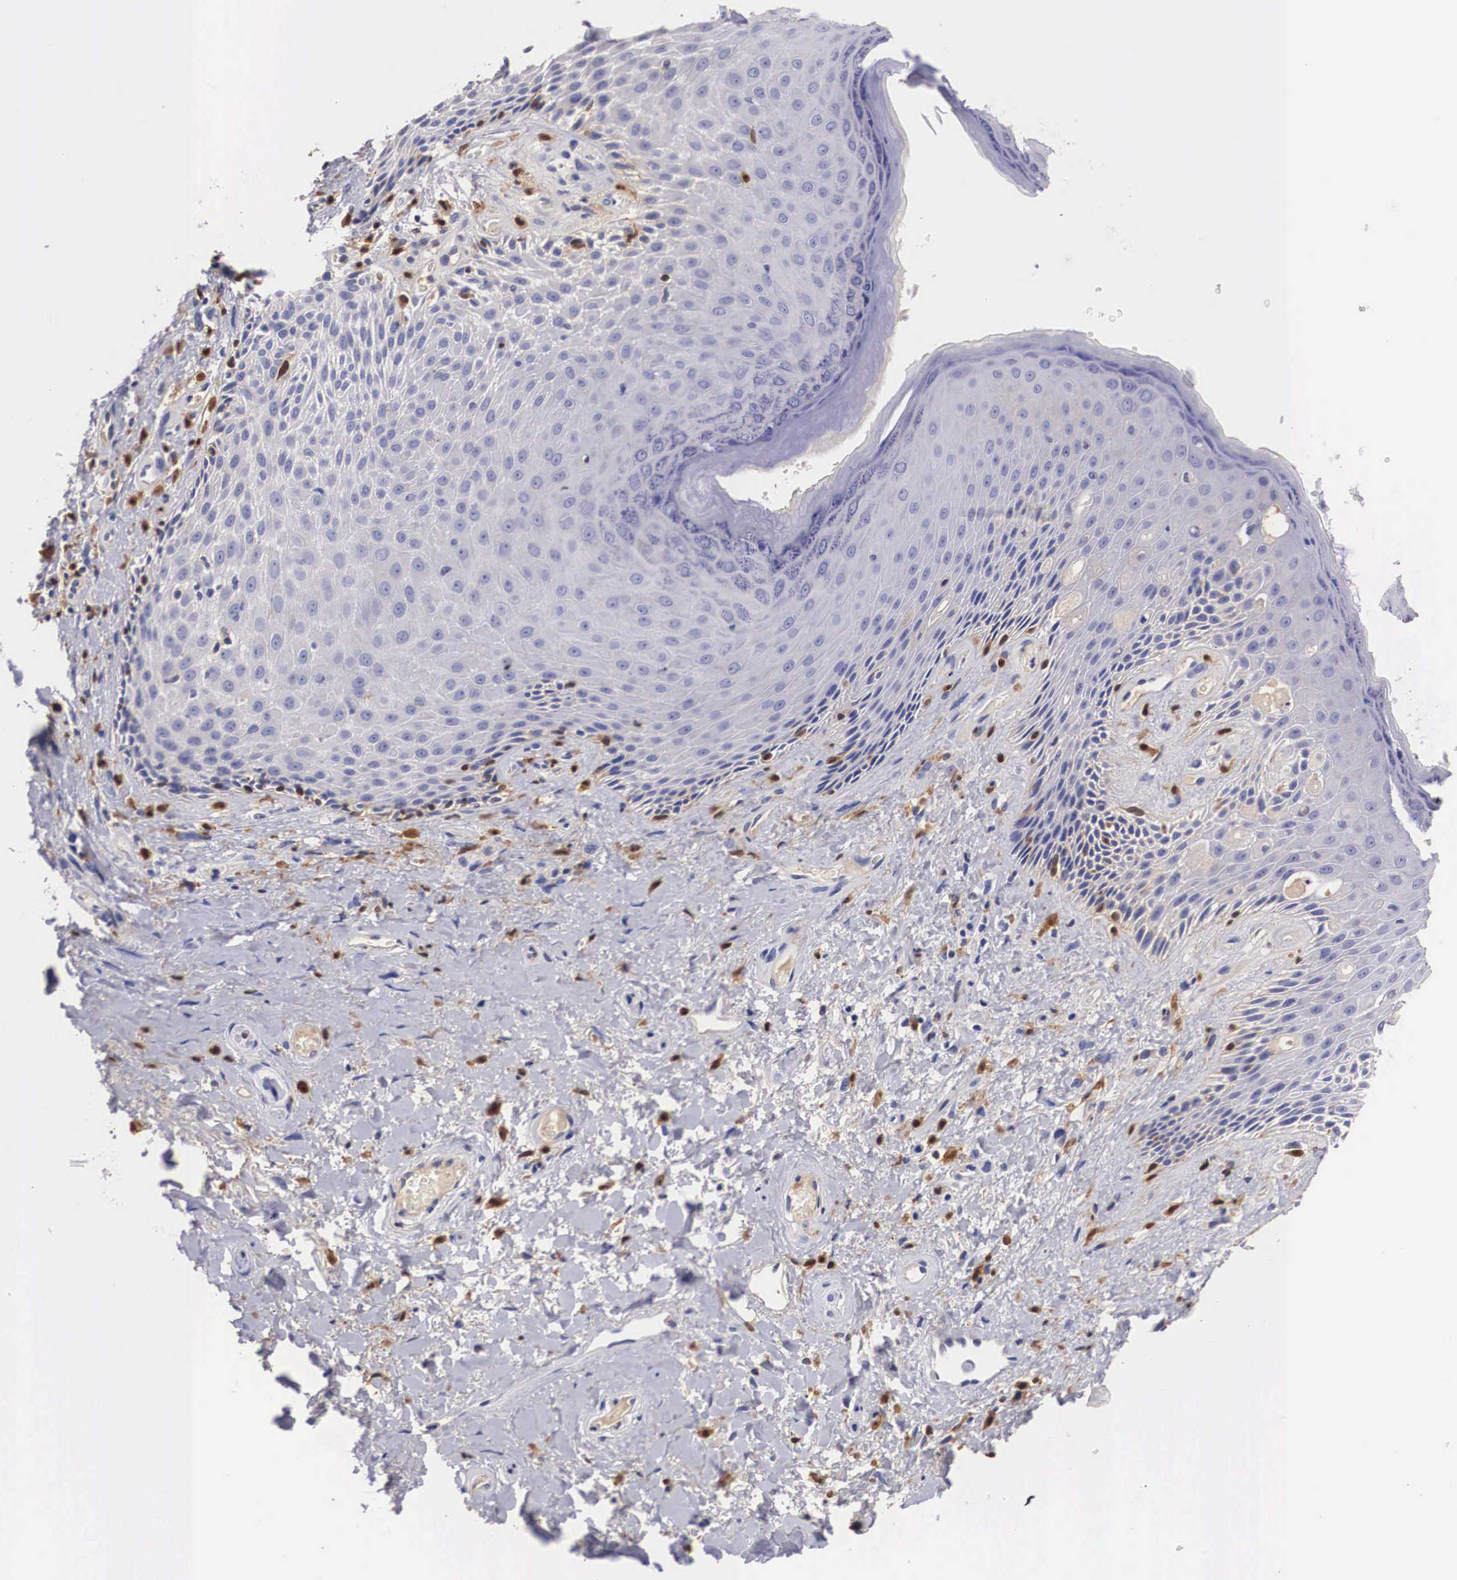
{"staining": {"intensity": "negative", "quantity": "none", "location": "none"}, "tissue": "skin", "cell_type": "Epidermal cells", "image_type": "normal", "snomed": [{"axis": "morphology", "description": "Normal tissue, NOS"}, {"axis": "topography", "description": "Anal"}], "caption": "DAB (3,3'-diaminobenzidine) immunohistochemical staining of benign skin shows no significant staining in epidermal cells.", "gene": "RENBP", "patient": {"sex": "male", "age": 78}}